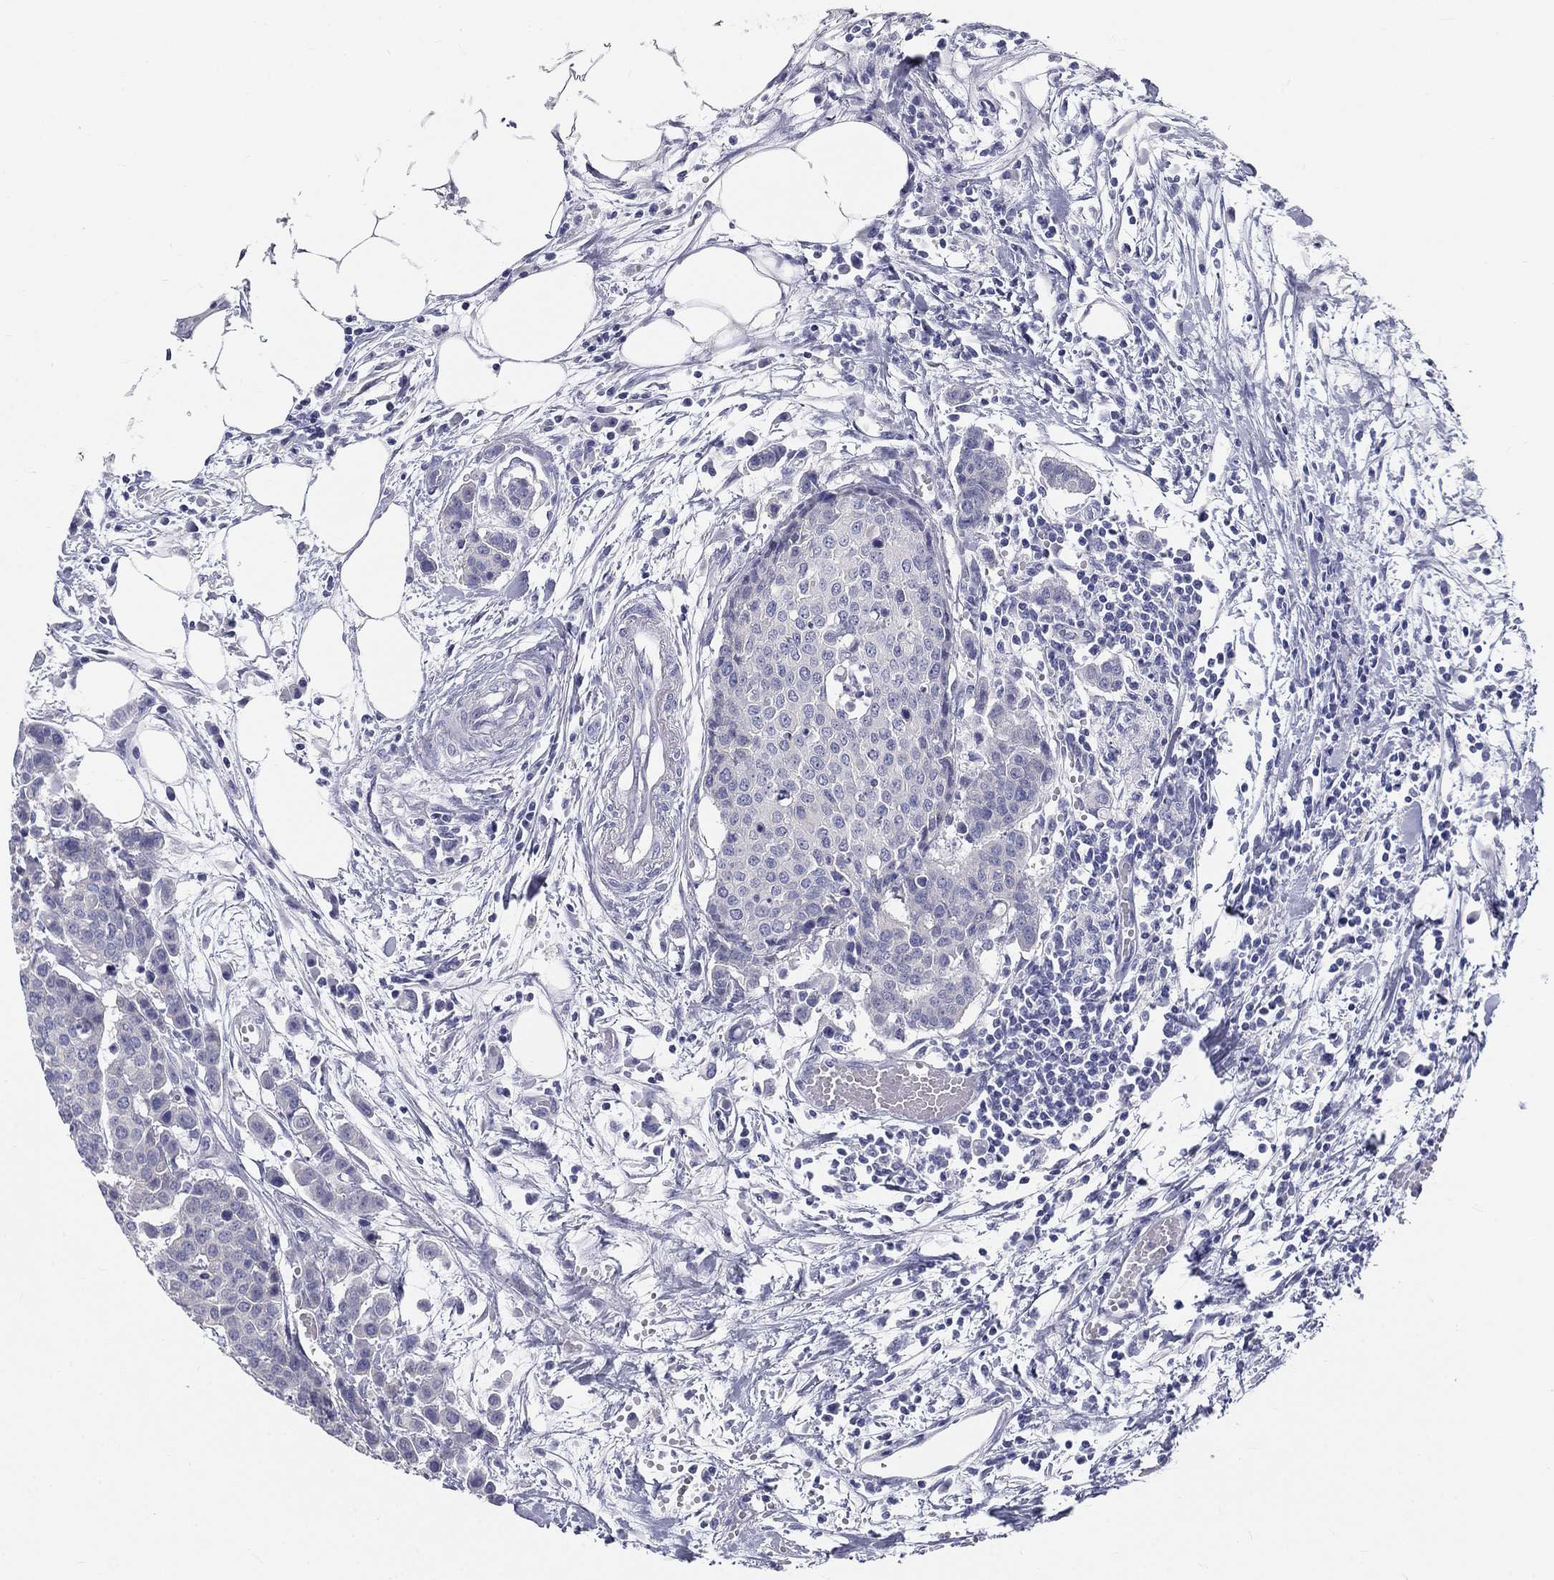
{"staining": {"intensity": "negative", "quantity": "none", "location": "none"}, "tissue": "carcinoid", "cell_type": "Tumor cells", "image_type": "cancer", "snomed": [{"axis": "morphology", "description": "Carcinoid, malignant, NOS"}, {"axis": "topography", "description": "Colon"}], "caption": "This is an immunohistochemistry image of human carcinoid. There is no staining in tumor cells.", "gene": "GALNTL5", "patient": {"sex": "male", "age": 81}}